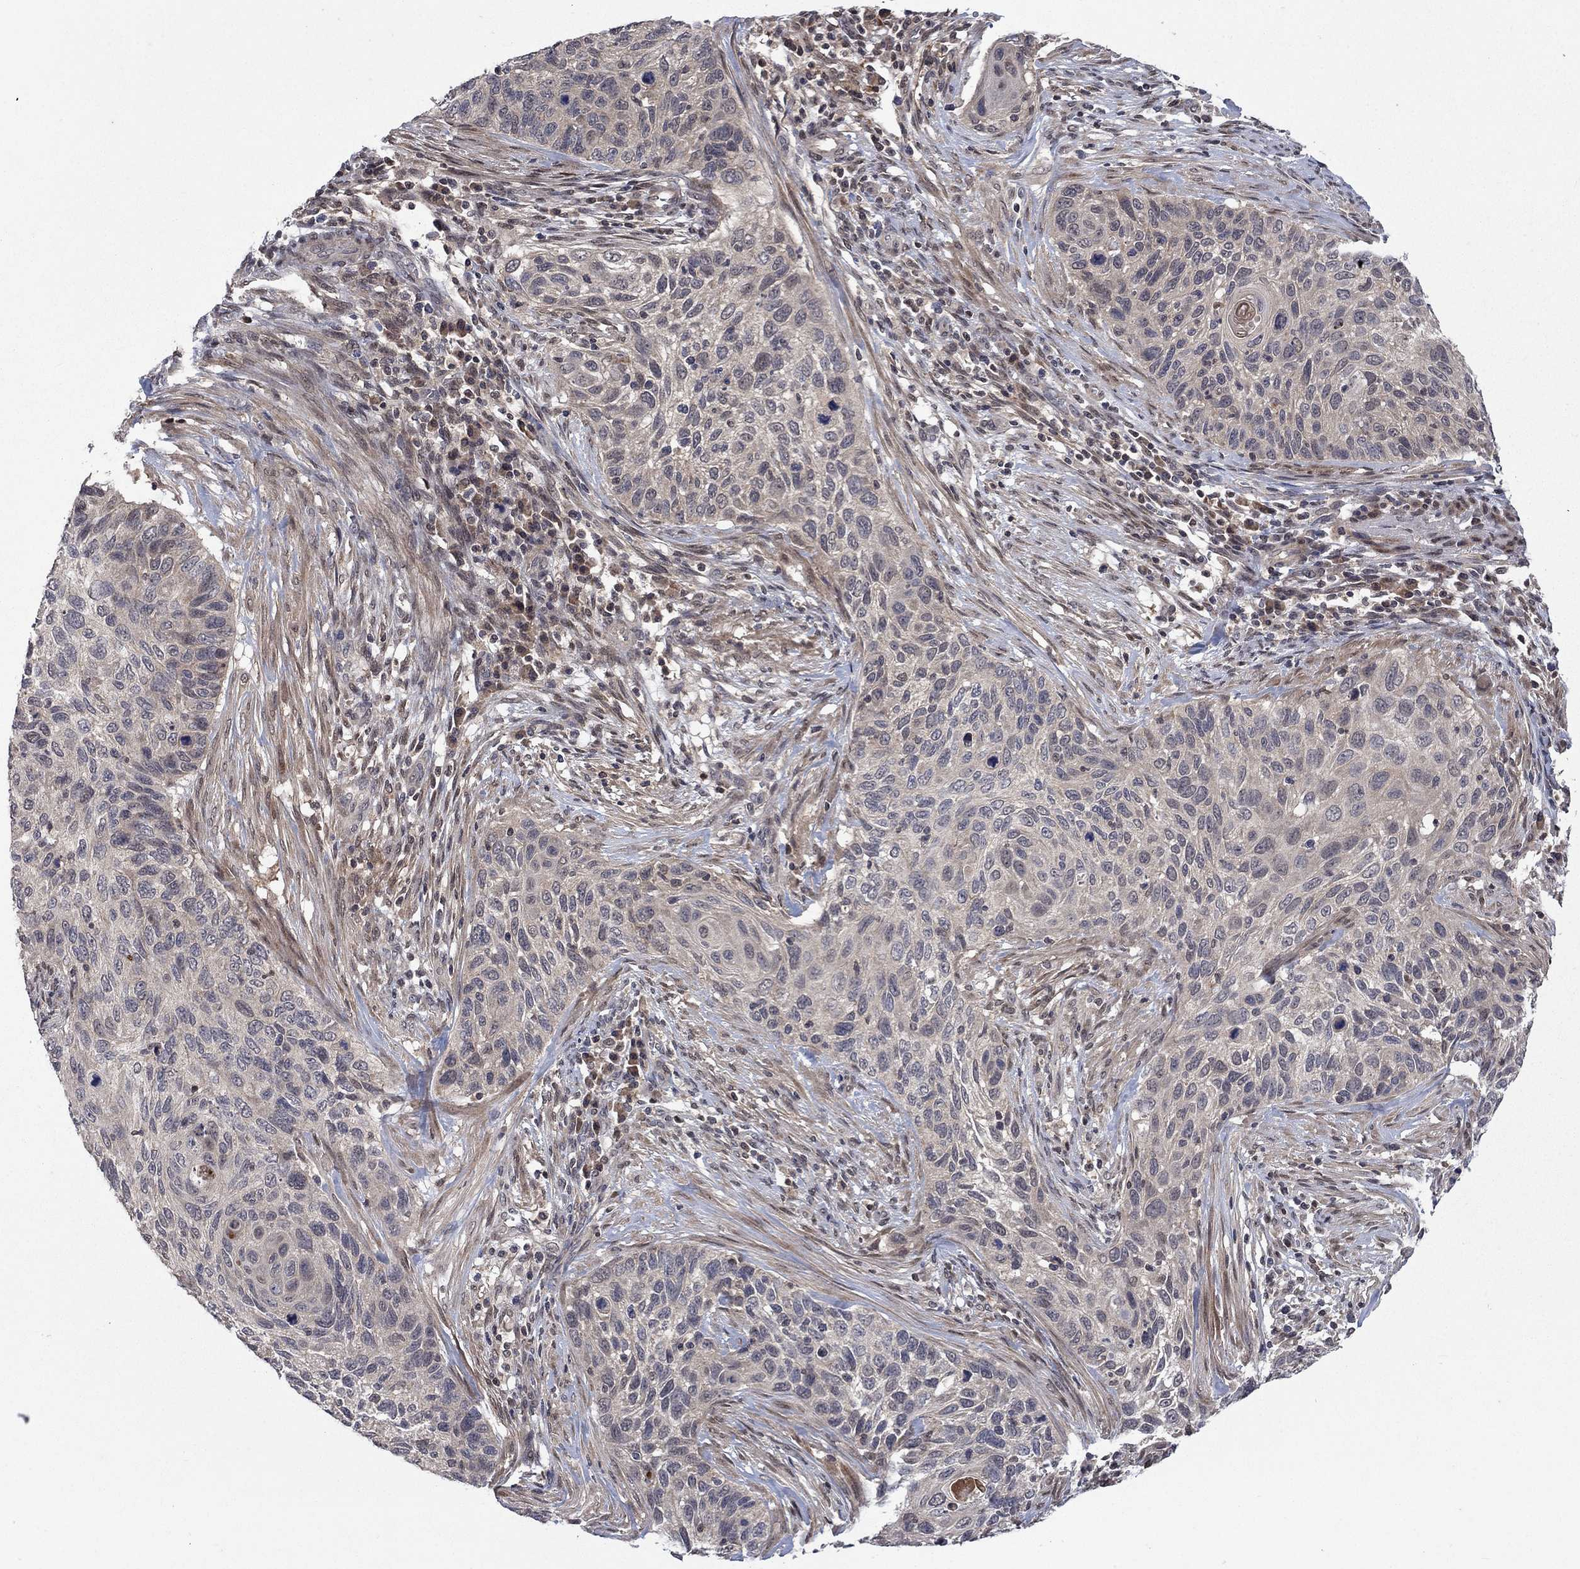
{"staining": {"intensity": "negative", "quantity": "none", "location": "none"}, "tissue": "cervical cancer", "cell_type": "Tumor cells", "image_type": "cancer", "snomed": [{"axis": "morphology", "description": "Squamous cell carcinoma, NOS"}, {"axis": "topography", "description": "Cervix"}], "caption": "There is no significant staining in tumor cells of cervical cancer.", "gene": "IAH1", "patient": {"sex": "female", "age": 70}}